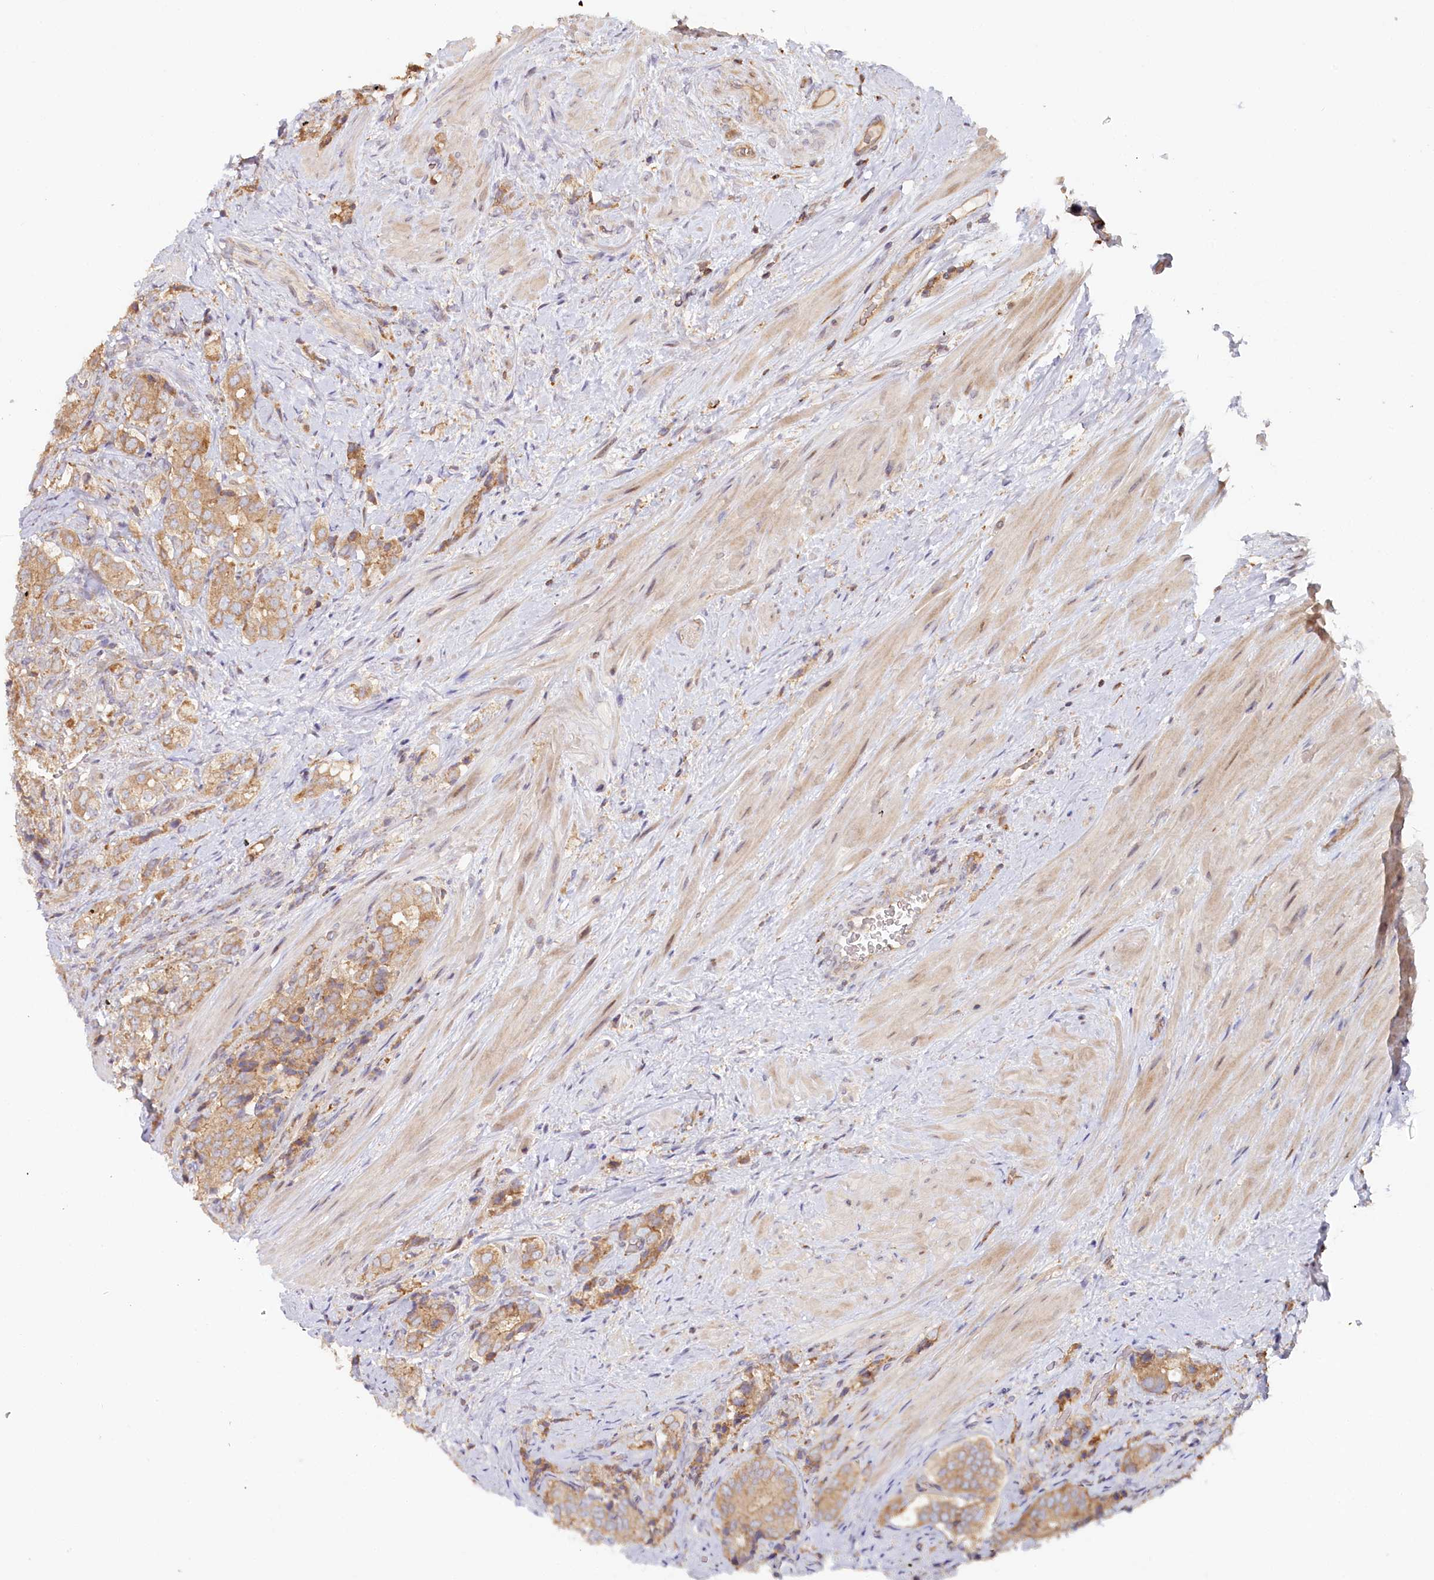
{"staining": {"intensity": "moderate", "quantity": ">75%", "location": "cytoplasmic/membranous"}, "tissue": "prostate cancer", "cell_type": "Tumor cells", "image_type": "cancer", "snomed": [{"axis": "morphology", "description": "Adenocarcinoma, High grade"}, {"axis": "topography", "description": "Prostate"}], "caption": "Prostate adenocarcinoma (high-grade) tissue reveals moderate cytoplasmic/membranous expression in about >75% of tumor cells, visualized by immunohistochemistry.", "gene": "HAL", "patient": {"sex": "male", "age": 65}}